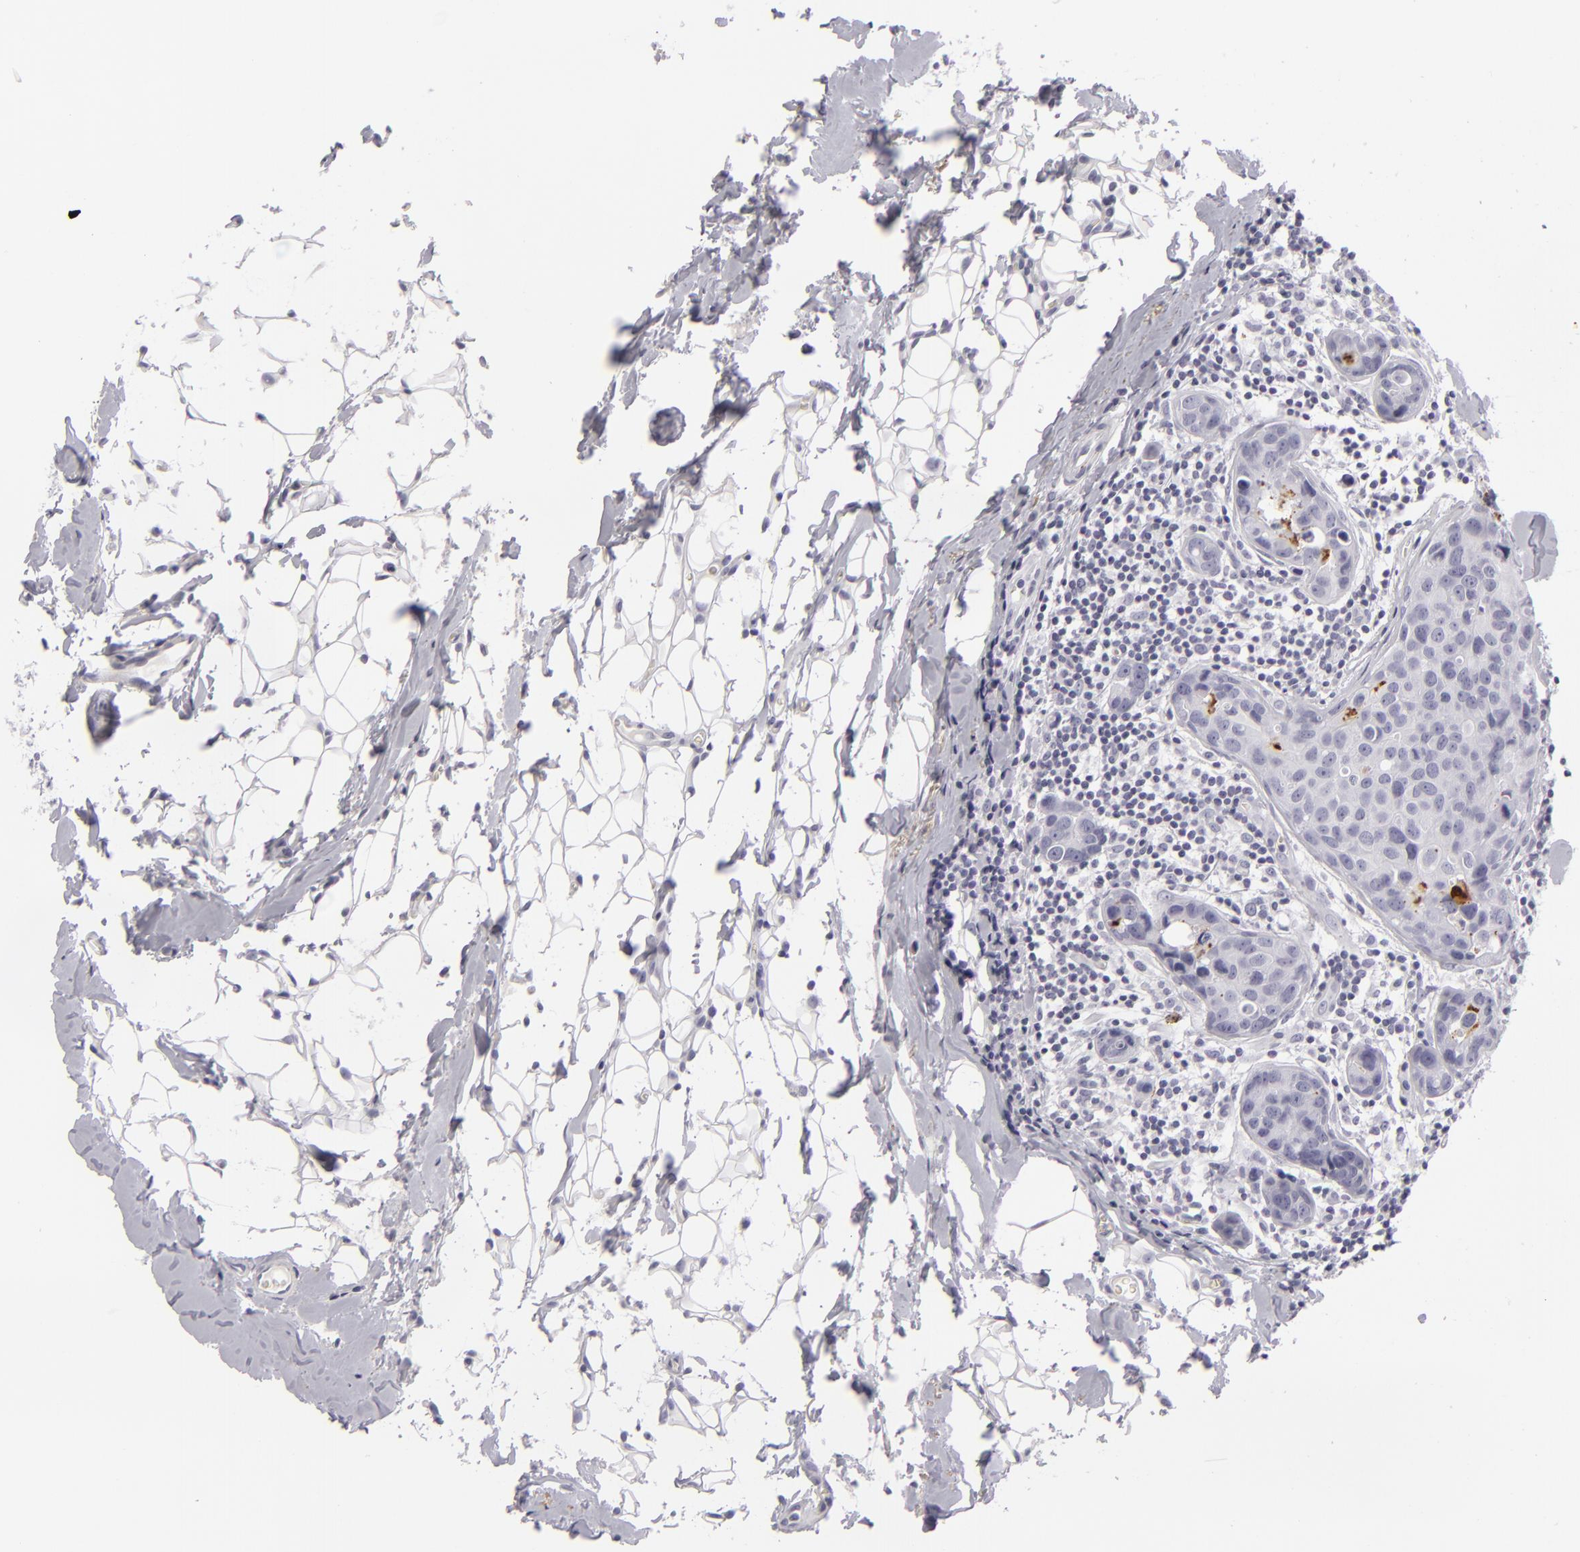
{"staining": {"intensity": "moderate", "quantity": "<25%", "location": "cytoplasmic/membranous"}, "tissue": "breast cancer", "cell_type": "Tumor cells", "image_type": "cancer", "snomed": [{"axis": "morphology", "description": "Duct carcinoma"}, {"axis": "topography", "description": "Breast"}], "caption": "Breast cancer was stained to show a protein in brown. There is low levels of moderate cytoplasmic/membranous positivity in about <25% of tumor cells.", "gene": "C9", "patient": {"sex": "female", "age": 24}}